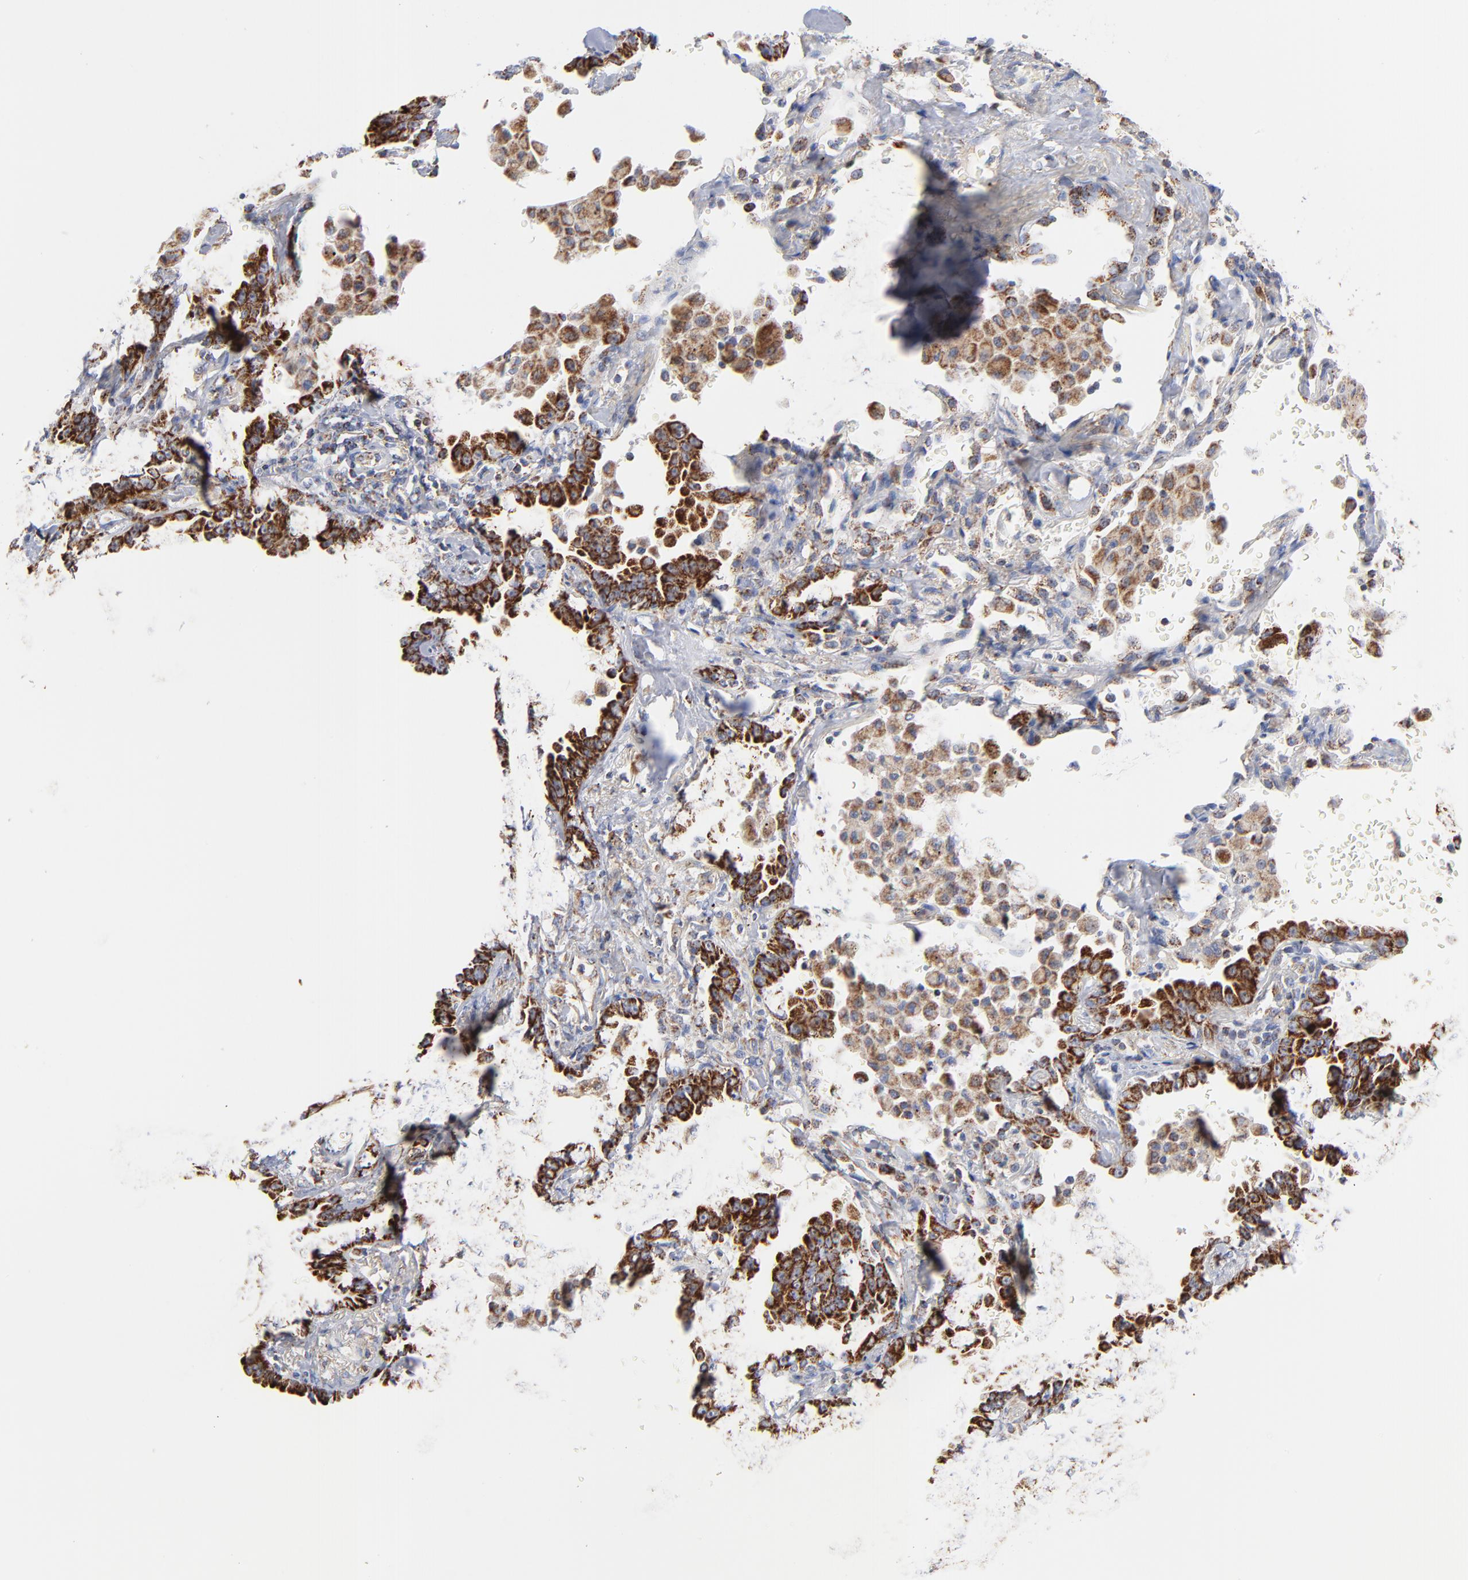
{"staining": {"intensity": "strong", "quantity": ">75%", "location": "cytoplasmic/membranous"}, "tissue": "lung cancer", "cell_type": "Tumor cells", "image_type": "cancer", "snomed": [{"axis": "morphology", "description": "Adenocarcinoma, NOS"}, {"axis": "topography", "description": "Lung"}], "caption": "An immunohistochemistry image of tumor tissue is shown. Protein staining in brown labels strong cytoplasmic/membranous positivity in lung cancer within tumor cells.", "gene": "DIABLO", "patient": {"sex": "female", "age": 64}}